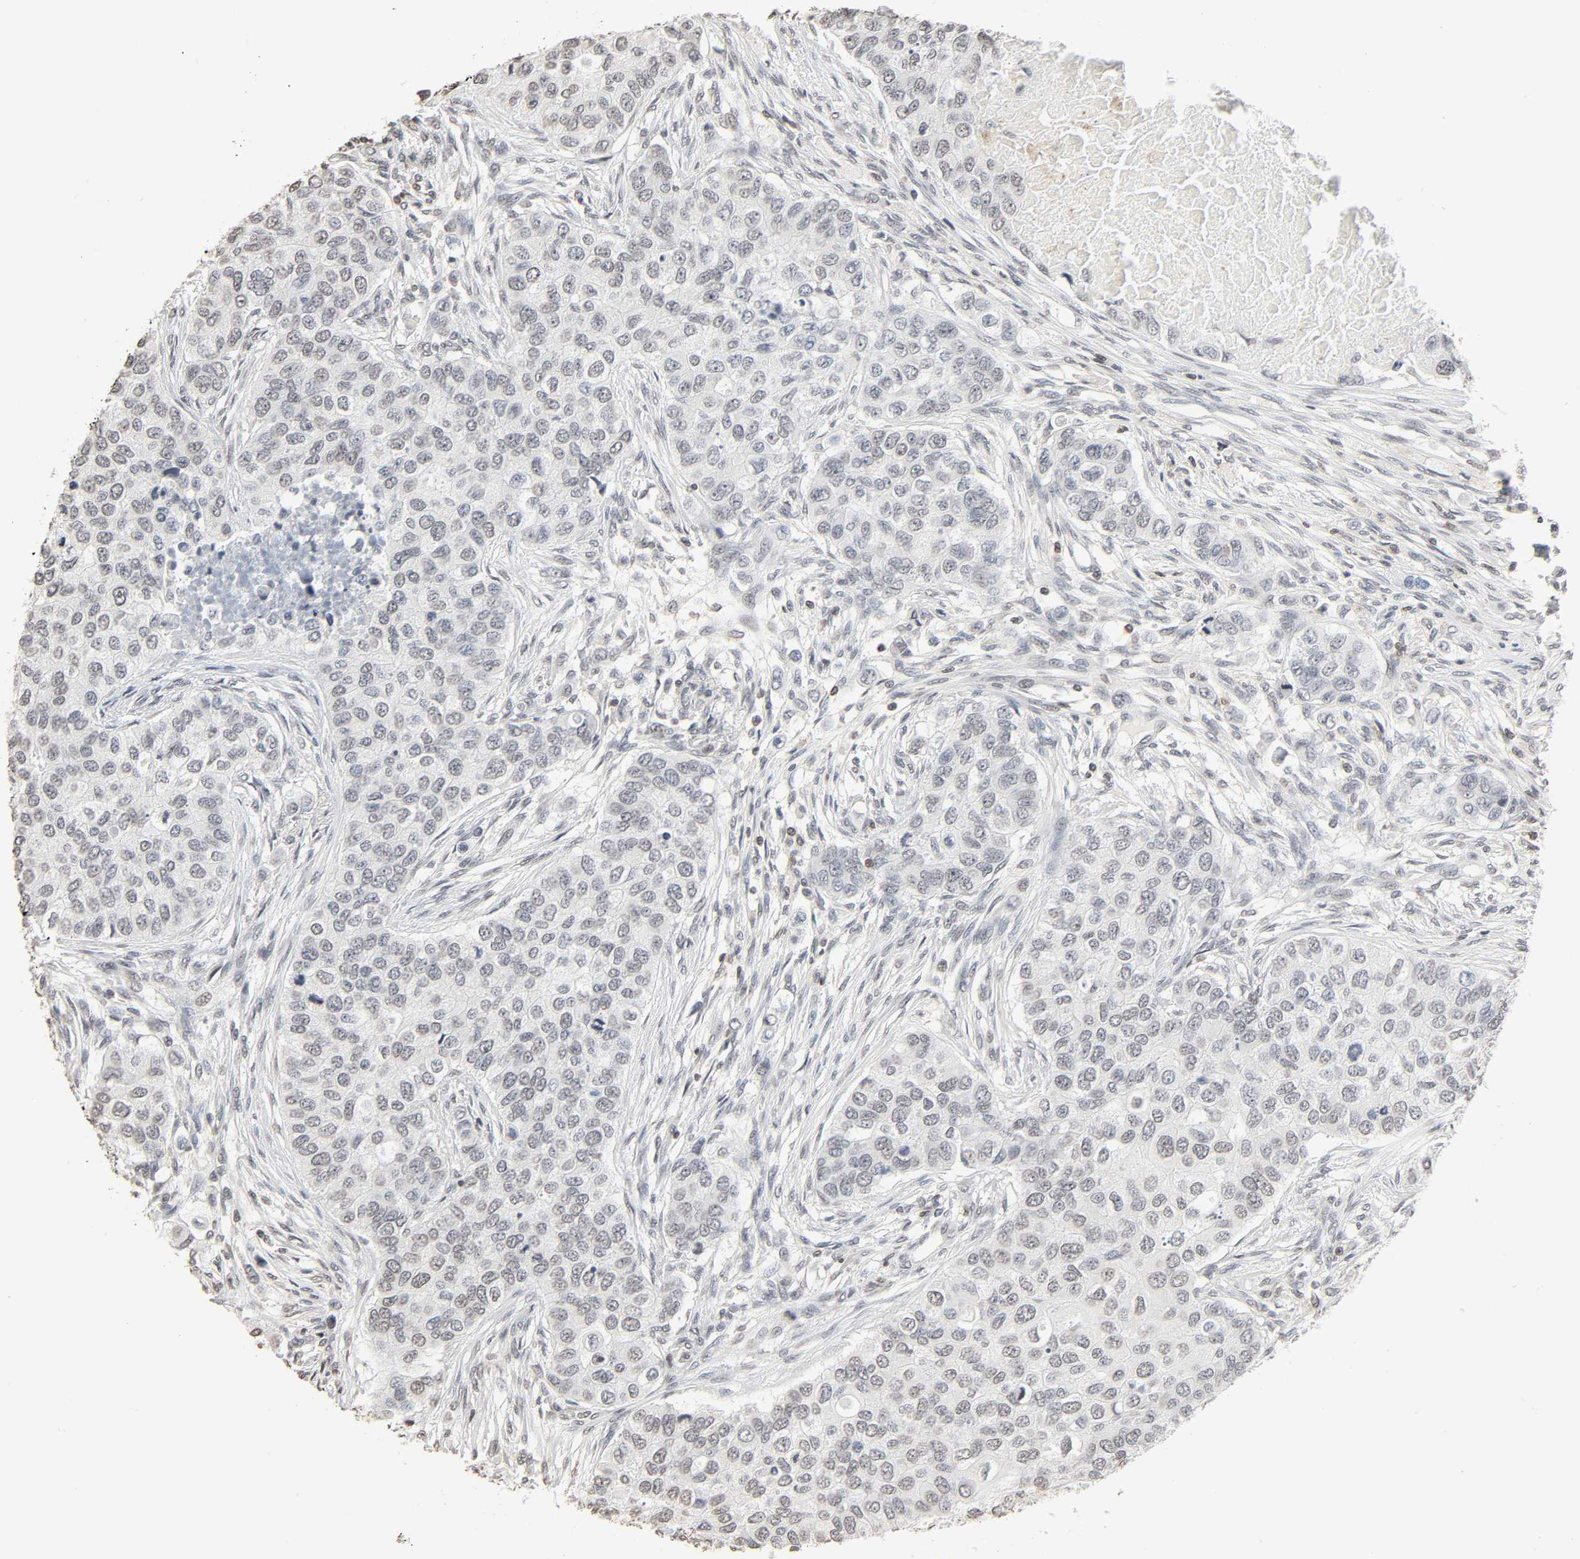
{"staining": {"intensity": "negative", "quantity": "none", "location": "none"}, "tissue": "breast cancer", "cell_type": "Tumor cells", "image_type": "cancer", "snomed": [{"axis": "morphology", "description": "Normal tissue, NOS"}, {"axis": "morphology", "description": "Duct carcinoma"}, {"axis": "topography", "description": "Breast"}], "caption": "Breast cancer (invasive ductal carcinoma) stained for a protein using immunohistochemistry (IHC) exhibits no expression tumor cells.", "gene": "STK4", "patient": {"sex": "female", "age": 49}}